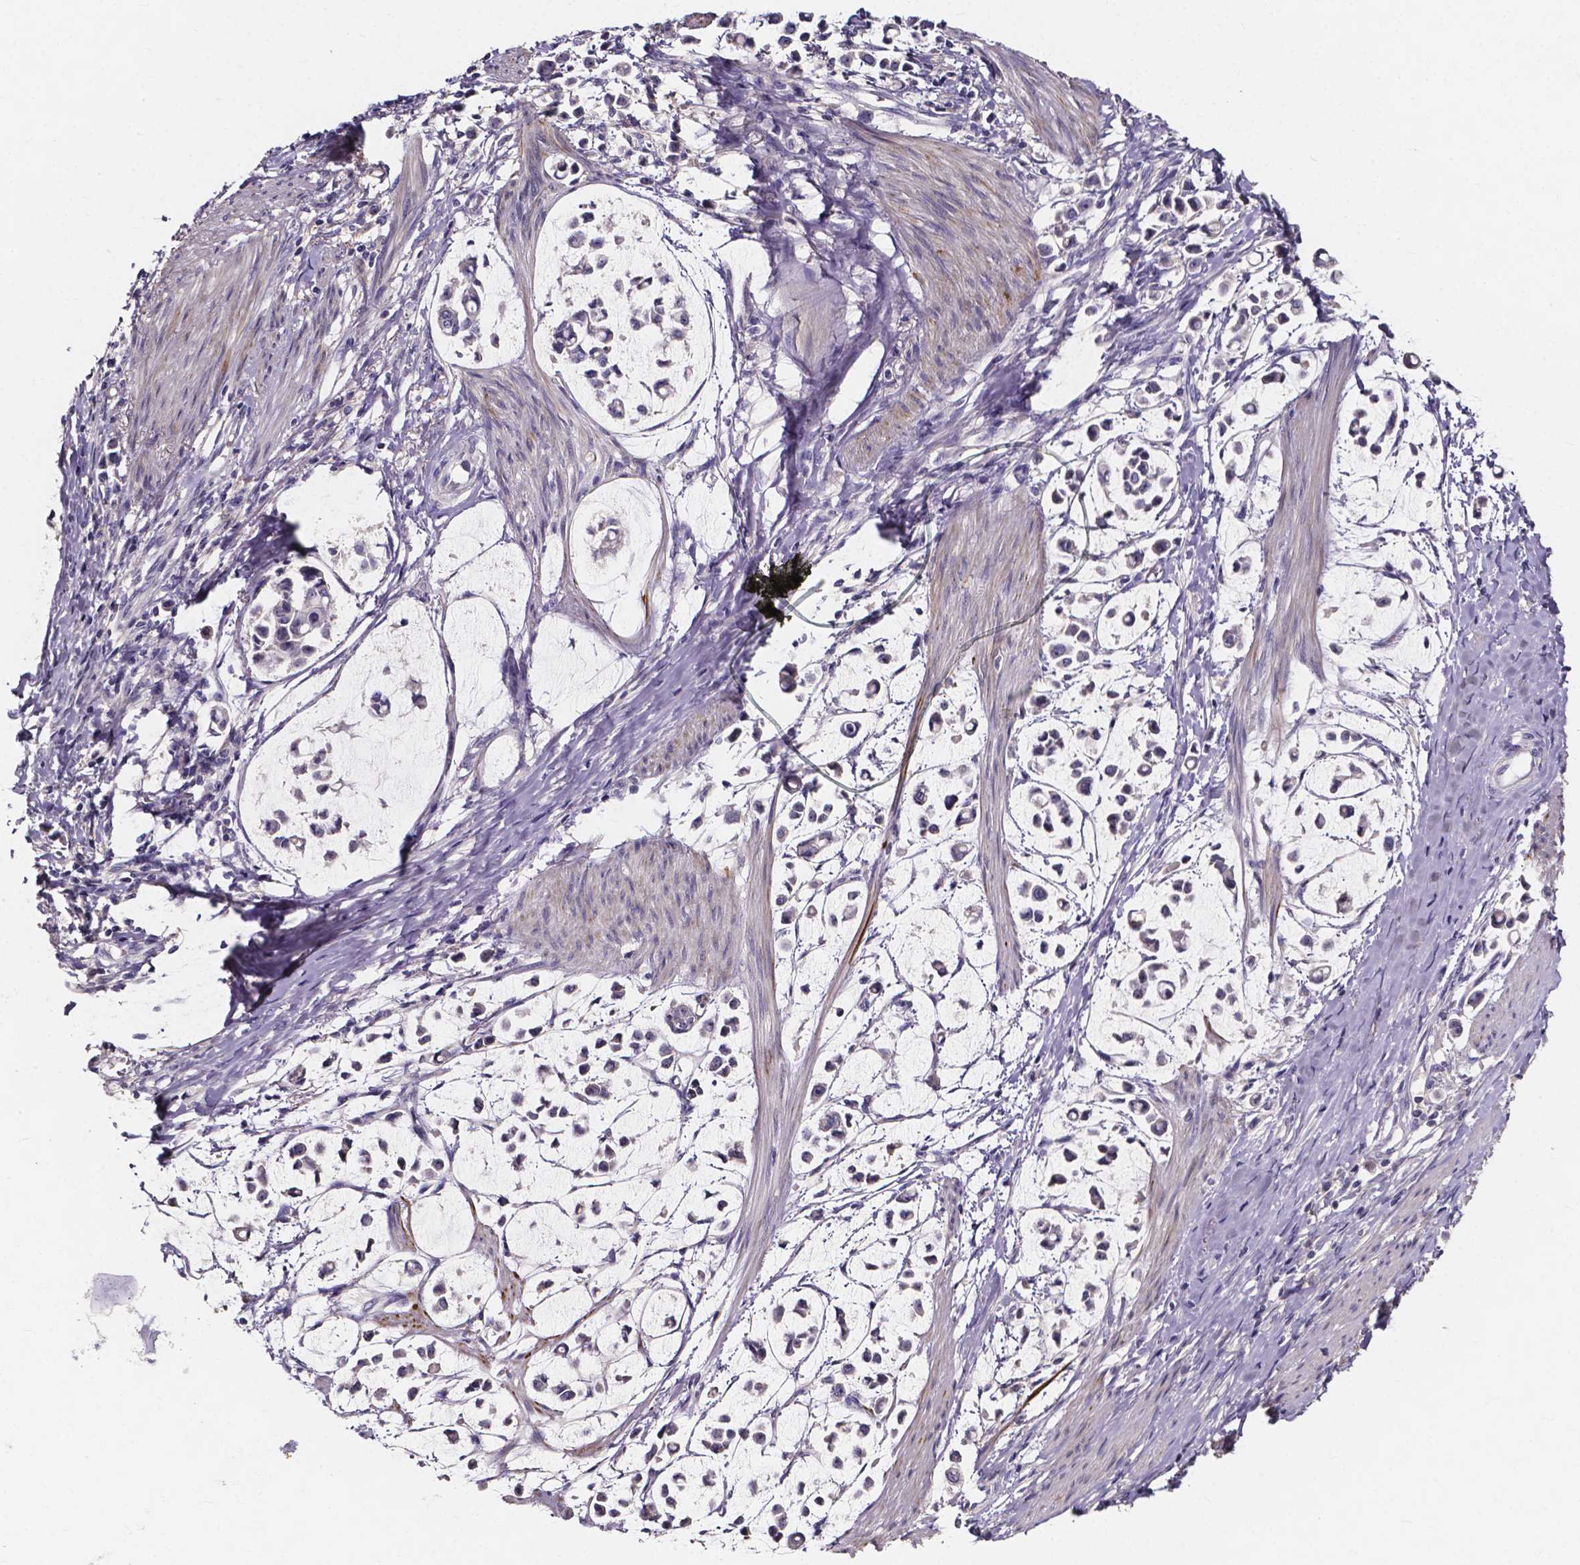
{"staining": {"intensity": "negative", "quantity": "none", "location": "none"}, "tissue": "stomach cancer", "cell_type": "Tumor cells", "image_type": "cancer", "snomed": [{"axis": "morphology", "description": "Adenocarcinoma, NOS"}, {"axis": "topography", "description": "Stomach"}], "caption": "Image shows no significant protein positivity in tumor cells of stomach adenocarcinoma. (Immunohistochemistry (ihc), brightfield microscopy, high magnification).", "gene": "SPOCD1", "patient": {"sex": "male", "age": 82}}